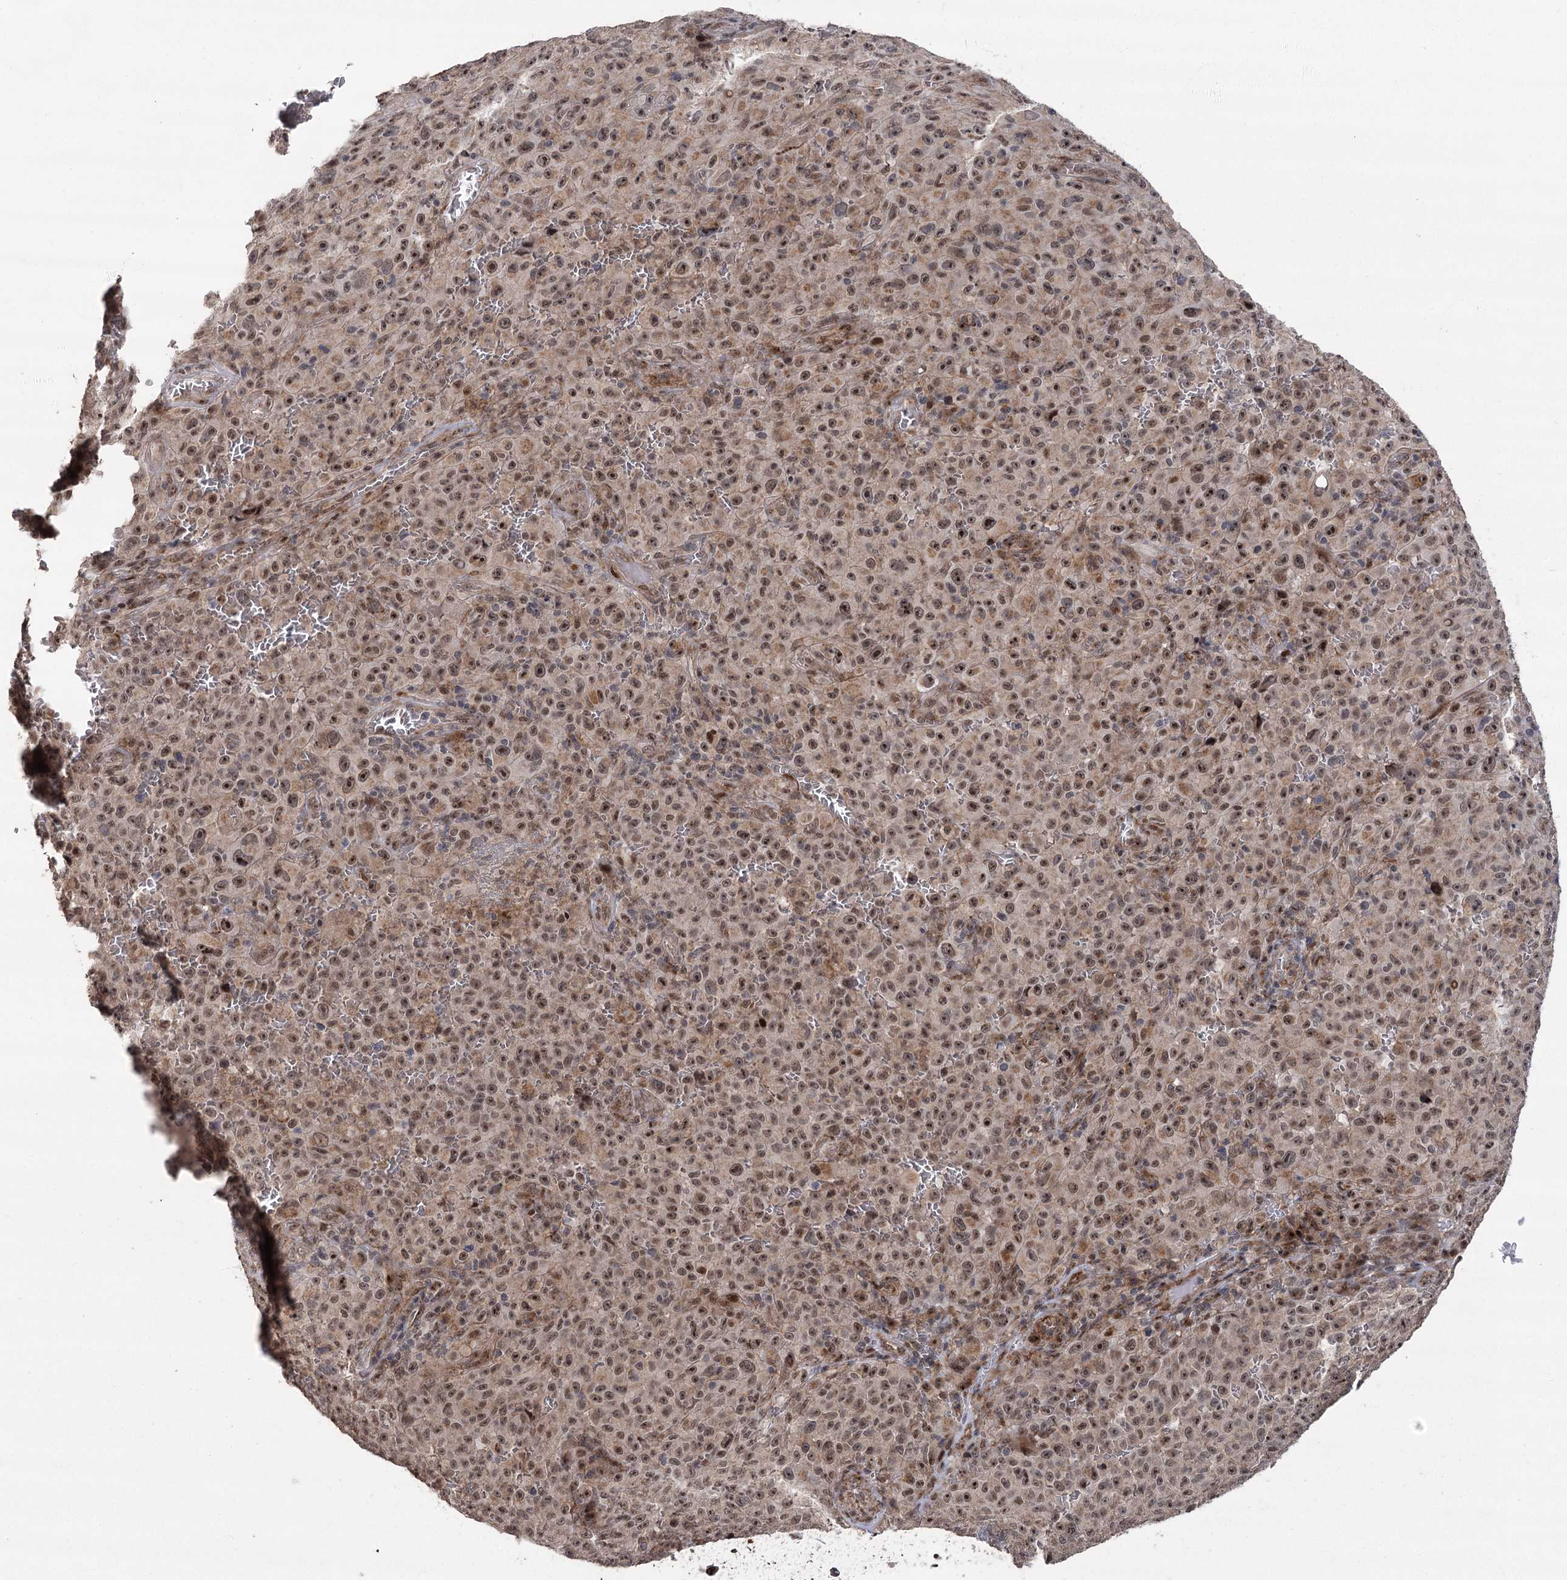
{"staining": {"intensity": "moderate", "quantity": ">75%", "location": "nuclear"}, "tissue": "melanoma", "cell_type": "Tumor cells", "image_type": "cancer", "snomed": [{"axis": "morphology", "description": "Malignant melanoma, NOS"}, {"axis": "topography", "description": "Skin"}], "caption": "Malignant melanoma tissue exhibits moderate nuclear expression in about >75% of tumor cells, visualized by immunohistochemistry.", "gene": "PARM1", "patient": {"sex": "female", "age": 82}}